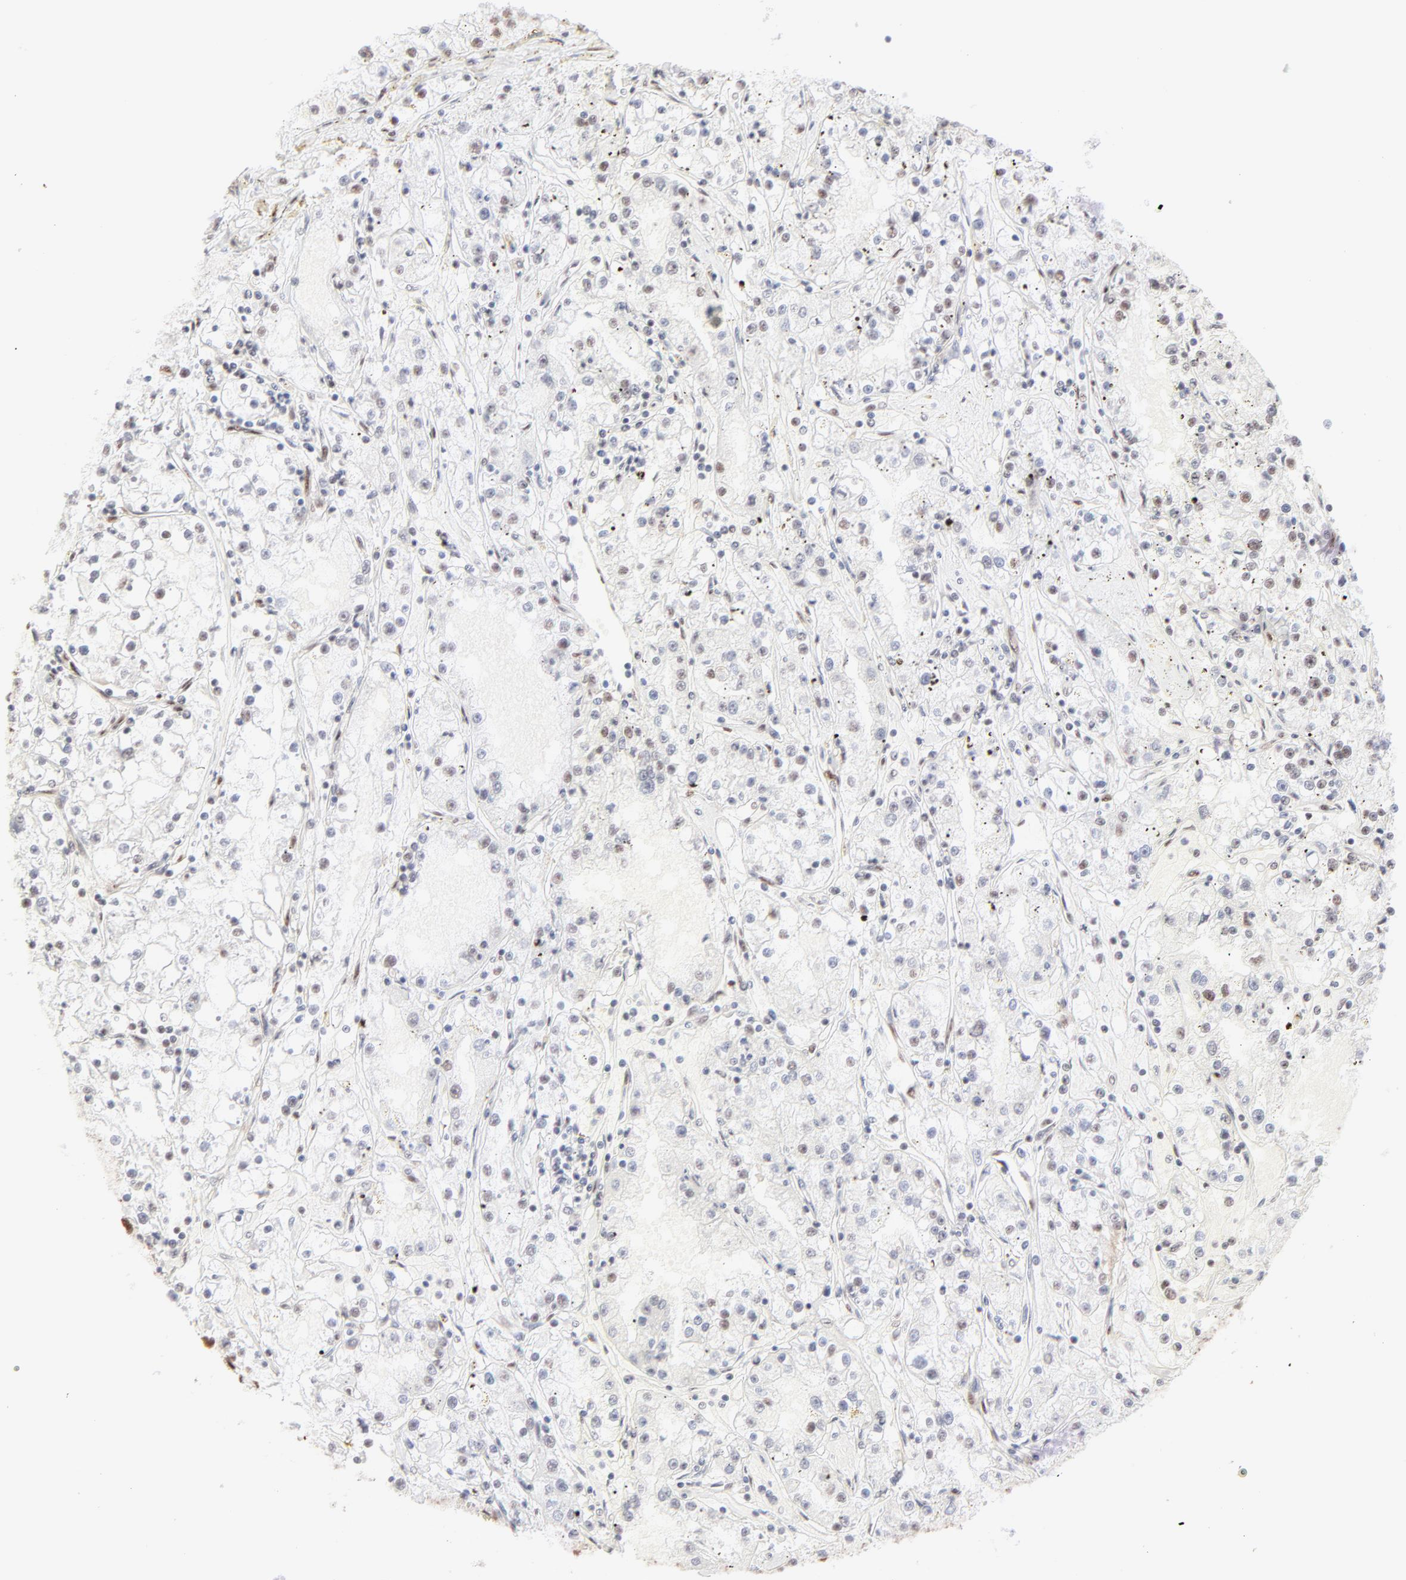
{"staining": {"intensity": "strong", "quantity": ">75%", "location": "nuclear"}, "tissue": "renal cancer", "cell_type": "Tumor cells", "image_type": "cancer", "snomed": [{"axis": "morphology", "description": "Adenocarcinoma, NOS"}, {"axis": "topography", "description": "Kidney"}], "caption": "IHC photomicrograph of neoplastic tissue: human renal cancer (adenocarcinoma) stained using immunohistochemistry reveals high levels of strong protein expression localized specifically in the nuclear of tumor cells, appearing as a nuclear brown color.", "gene": "TARDBP", "patient": {"sex": "male", "age": 56}}